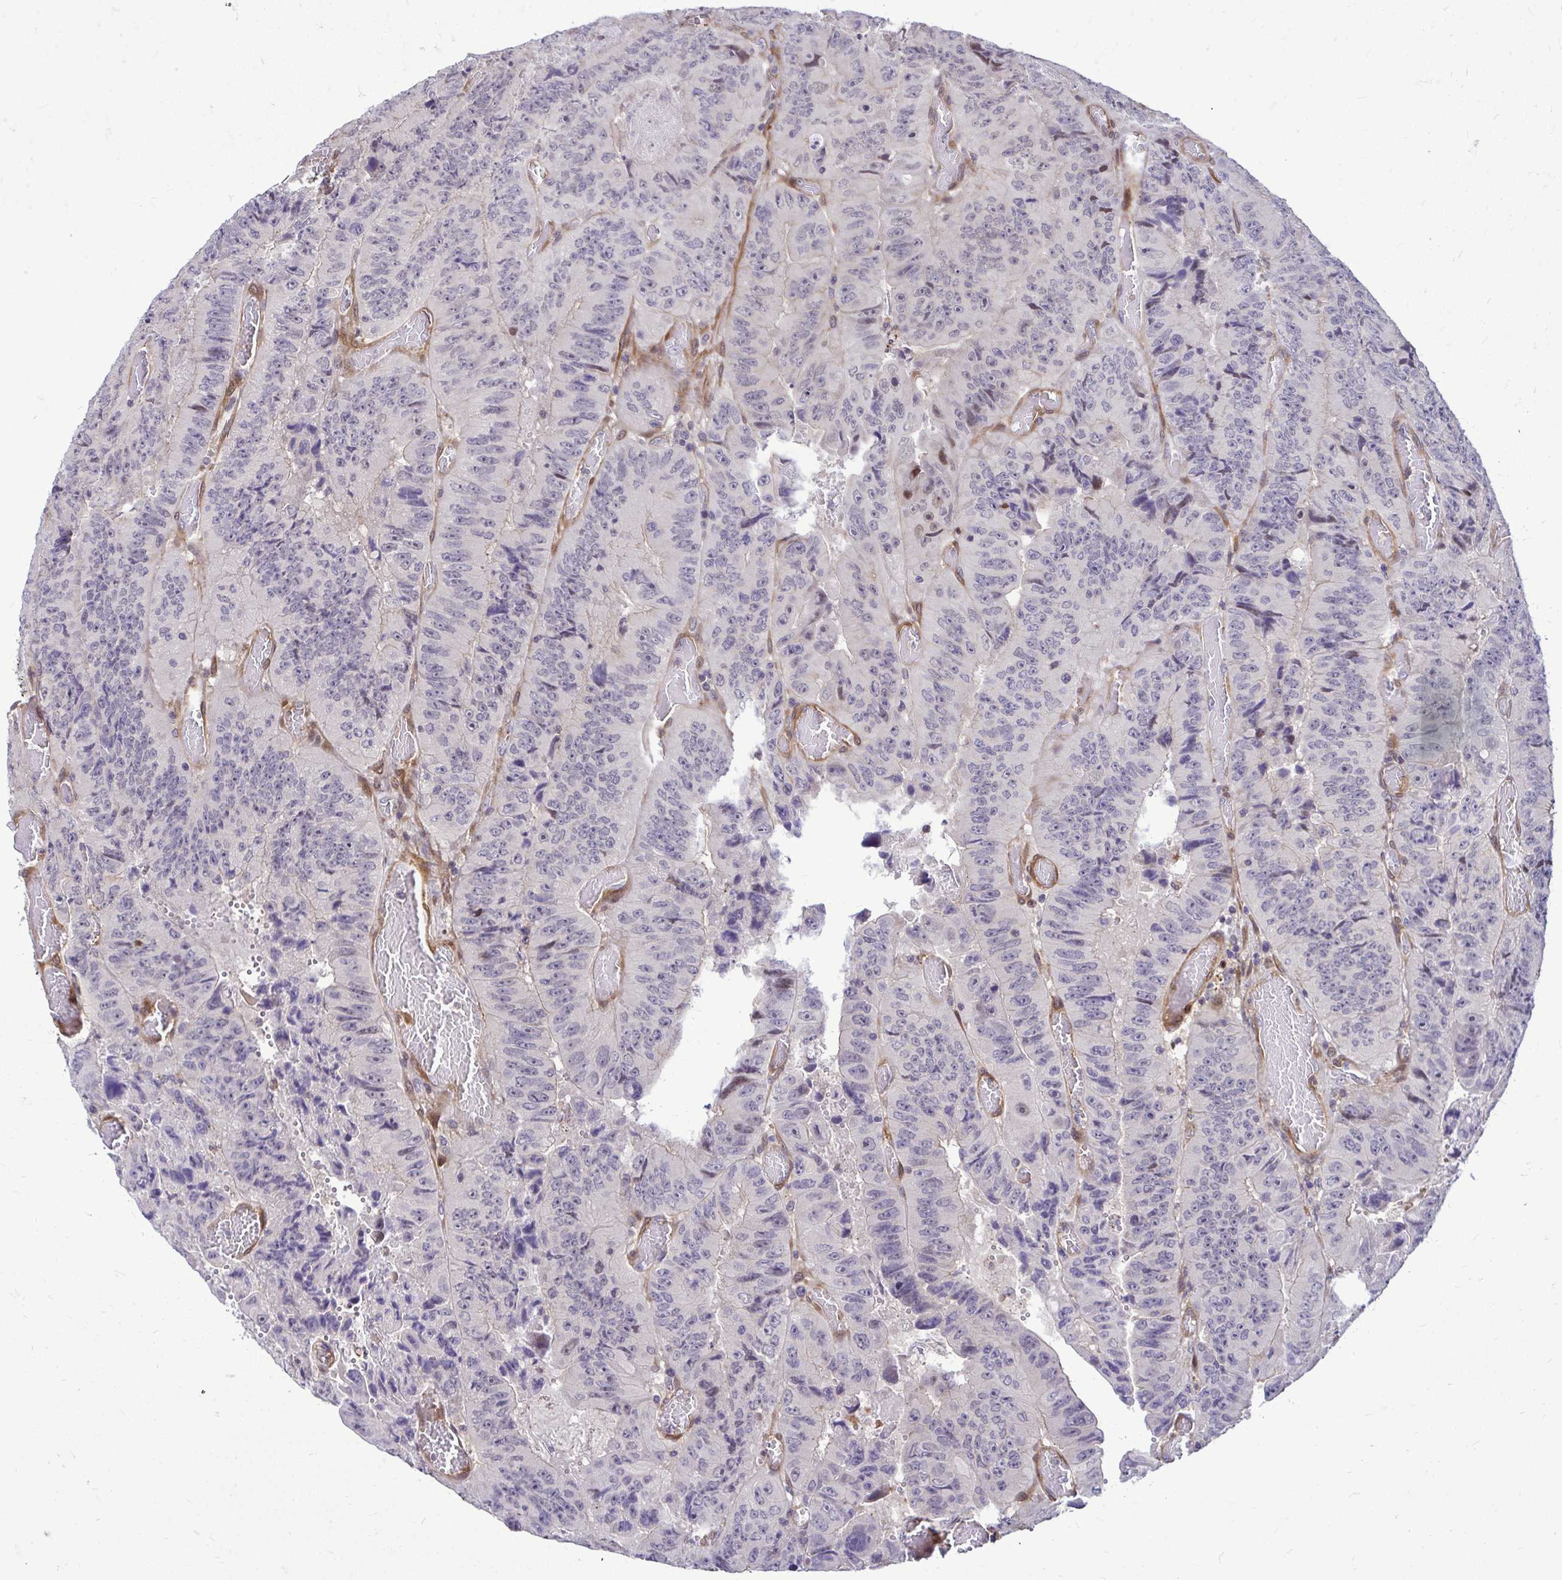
{"staining": {"intensity": "negative", "quantity": "none", "location": "none"}, "tissue": "colorectal cancer", "cell_type": "Tumor cells", "image_type": "cancer", "snomed": [{"axis": "morphology", "description": "Adenocarcinoma, NOS"}, {"axis": "topography", "description": "Colon"}], "caption": "Human colorectal cancer stained for a protein using immunohistochemistry (IHC) exhibits no positivity in tumor cells.", "gene": "TRIP6", "patient": {"sex": "female", "age": 84}}